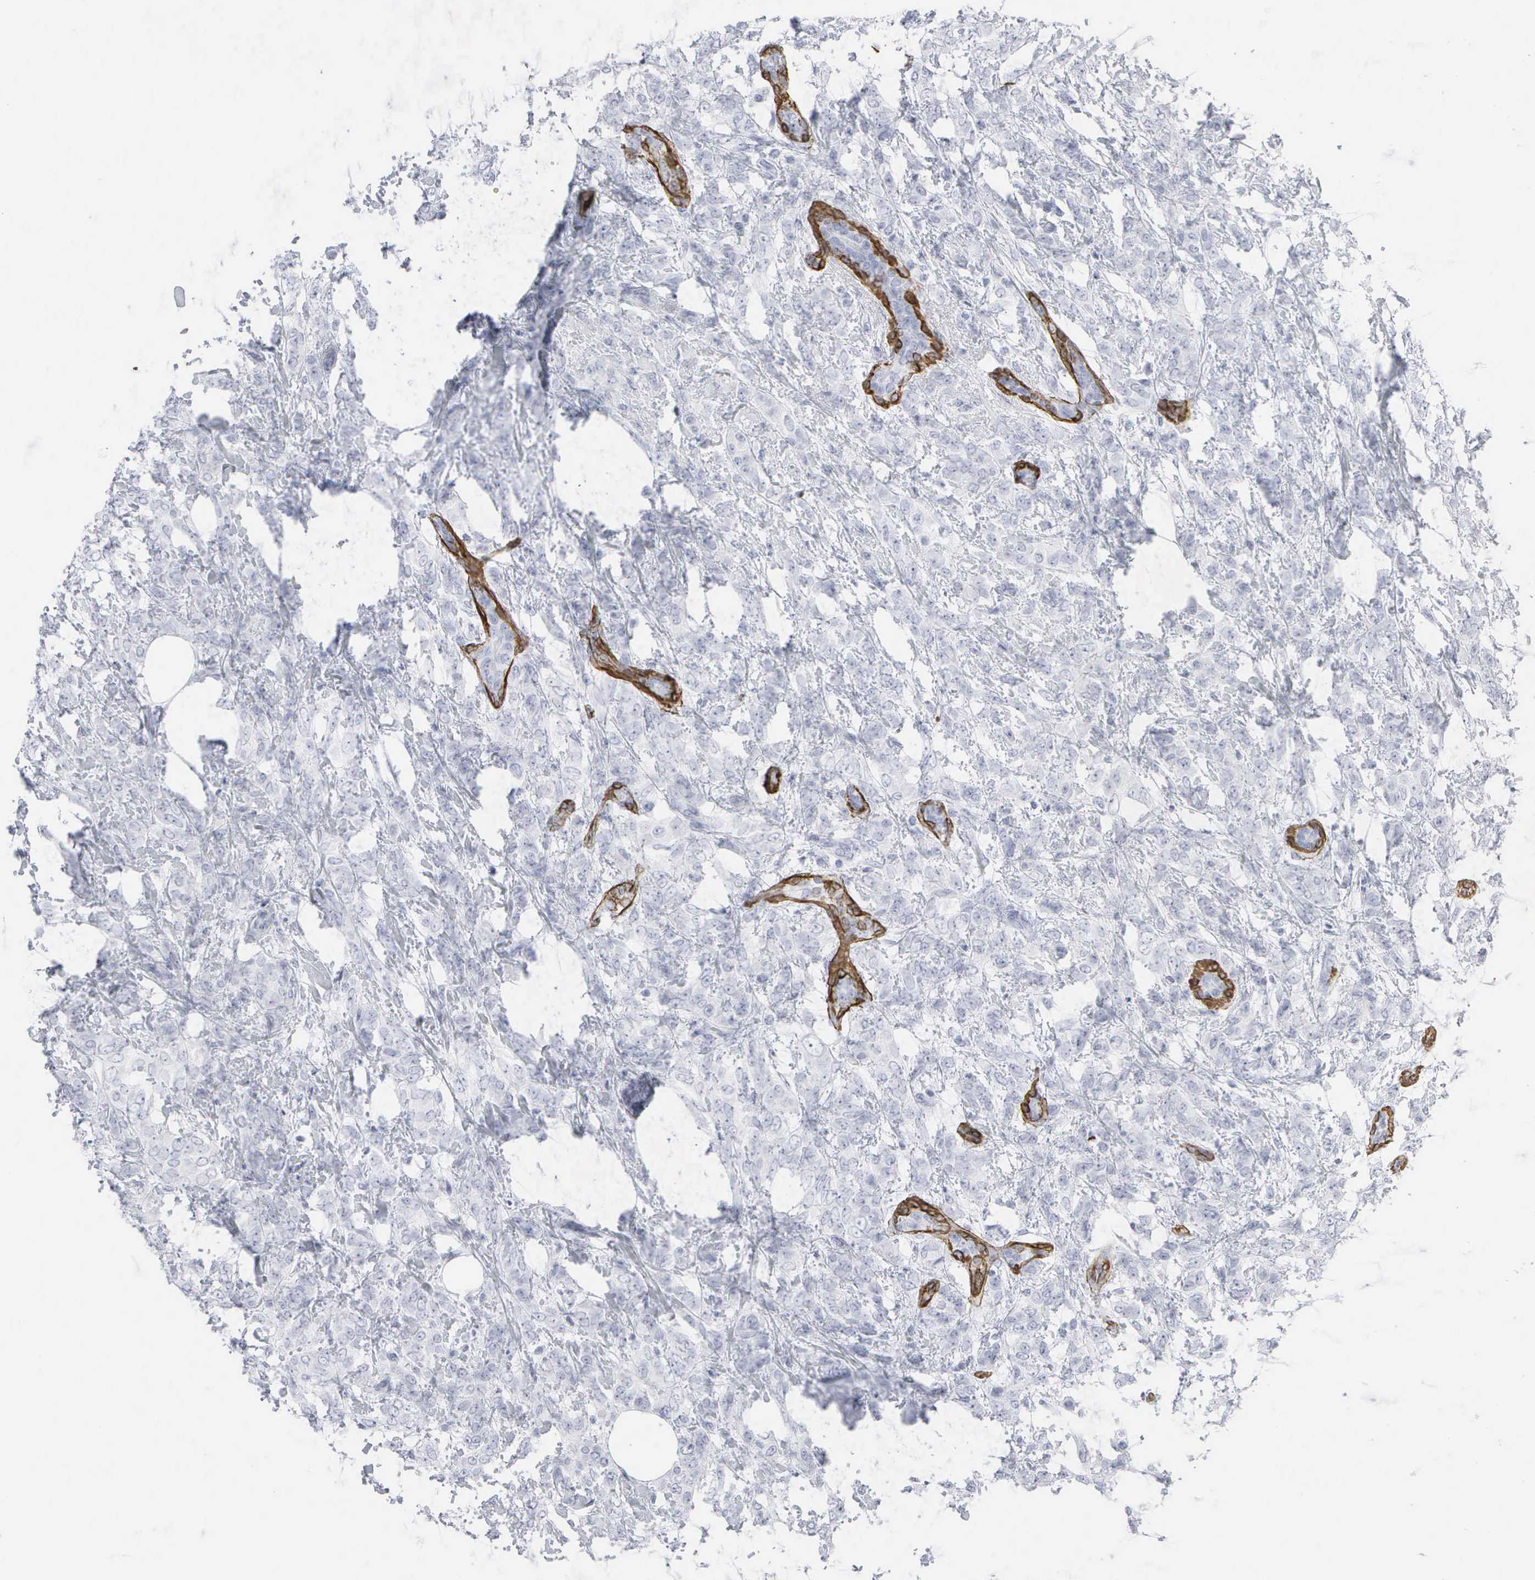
{"staining": {"intensity": "negative", "quantity": "none", "location": "none"}, "tissue": "breast cancer", "cell_type": "Tumor cells", "image_type": "cancer", "snomed": [{"axis": "morphology", "description": "Duct carcinoma"}, {"axis": "topography", "description": "Breast"}], "caption": "The histopathology image exhibits no significant staining in tumor cells of breast cancer.", "gene": "KRT14", "patient": {"sex": "female", "age": 53}}